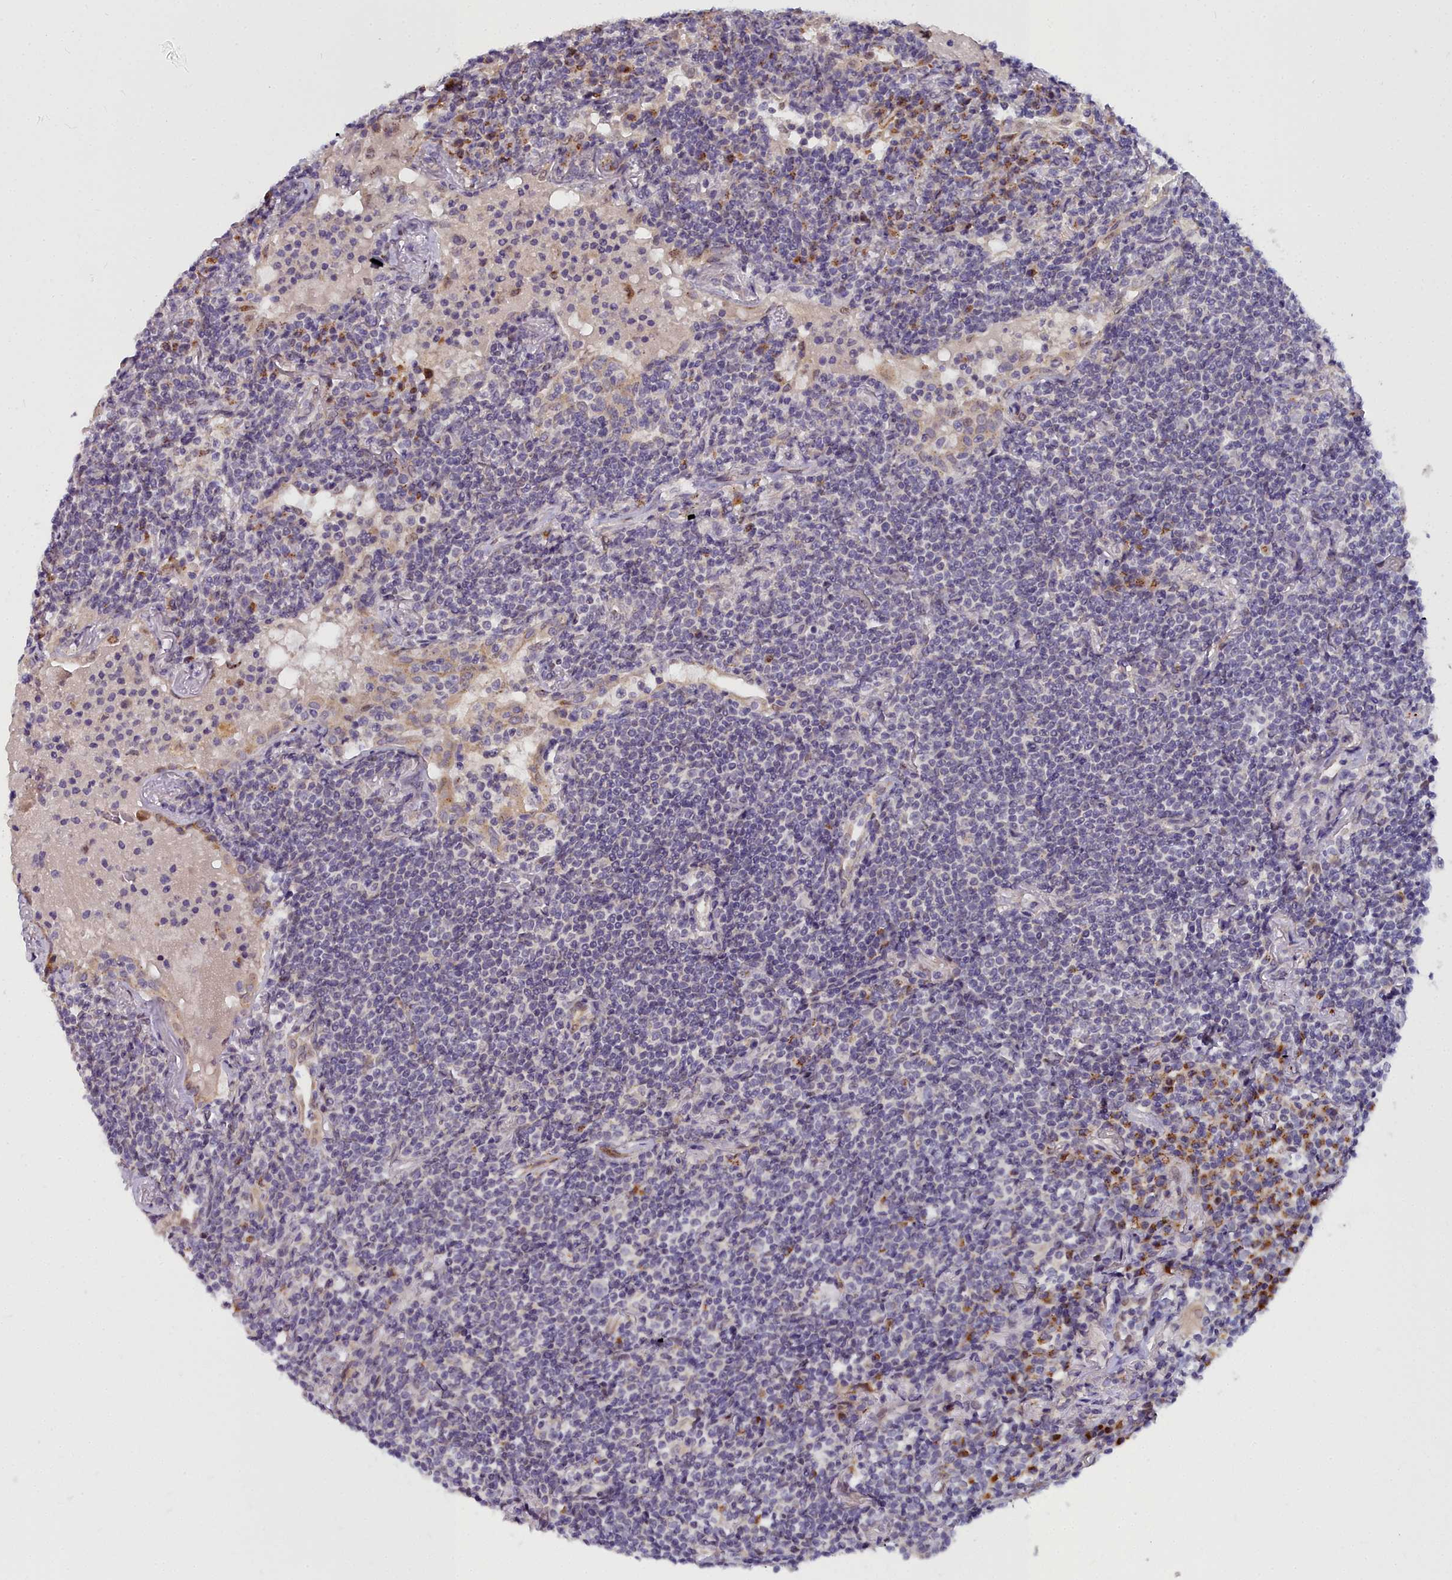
{"staining": {"intensity": "negative", "quantity": "none", "location": "none"}, "tissue": "lymphoma", "cell_type": "Tumor cells", "image_type": "cancer", "snomed": [{"axis": "morphology", "description": "Malignant lymphoma, non-Hodgkin's type, Low grade"}, {"axis": "topography", "description": "Lung"}], "caption": "Immunohistochemistry histopathology image of neoplastic tissue: human lymphoma stained with DAB reveals no significant protein positivity in tumor cells.", "gene": "WDPCP", "patient": {"sex": "female", "age": 71}}